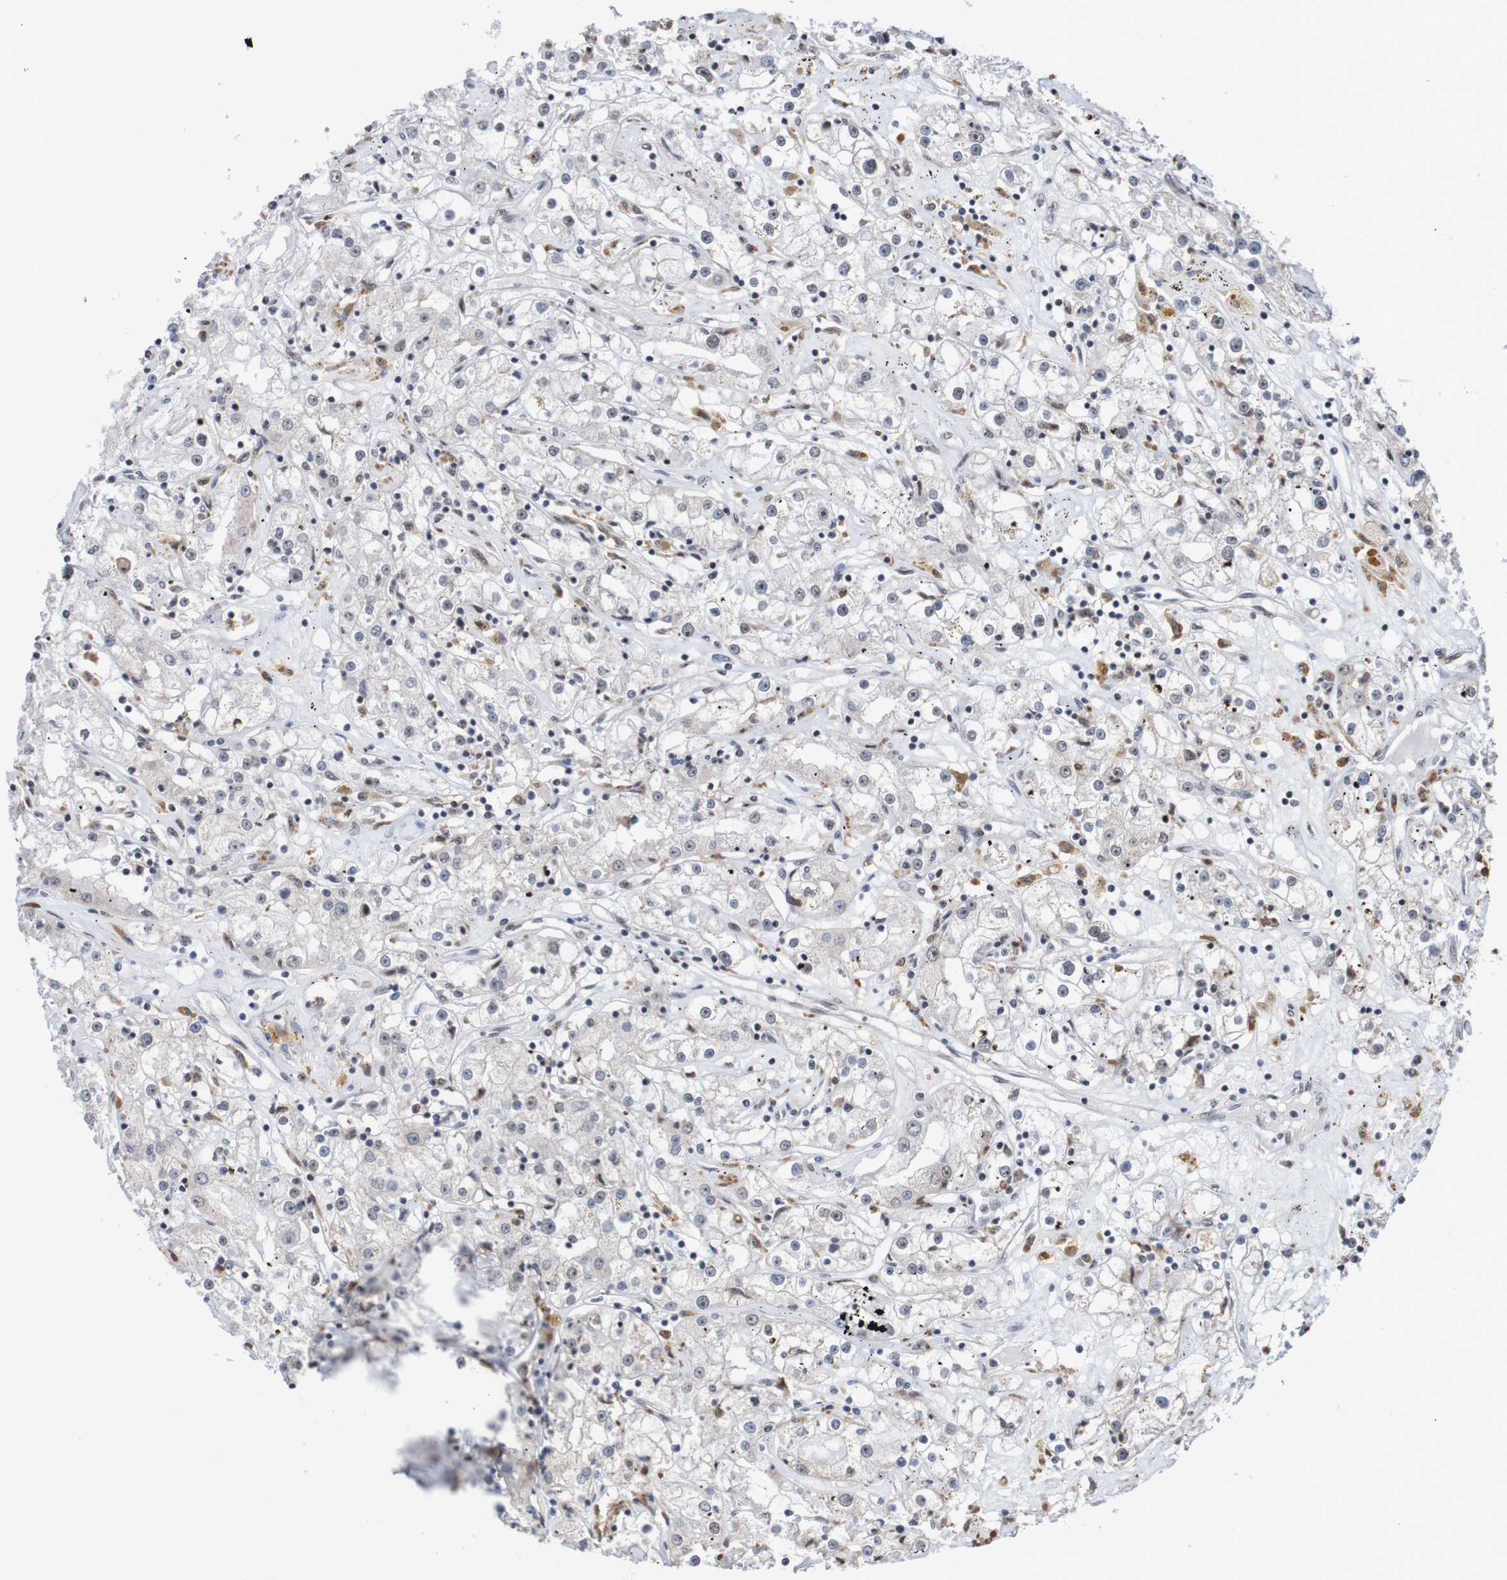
{"staining": {"intensity": "weak", "quantity": "<25%", "location": "cytoplasmic/membranous"}, "tissue": "renal cancer", "cell_type": "Tumor cells", "image_type": "cancer", "snomed": [{"axis": "morphology", "description": "Adenocarcinoma, NOS"}, {"axis": "topography", "description": "Kidney"}], "caption": "DAB (3,3'-diaminobenzidine) immunohistochemical staining of renal cancer (adenocarcinoma) shows no significant expression in tumor cells.", "gene": "CDC5L", "patient": {"sex": "male", "age": 56}}